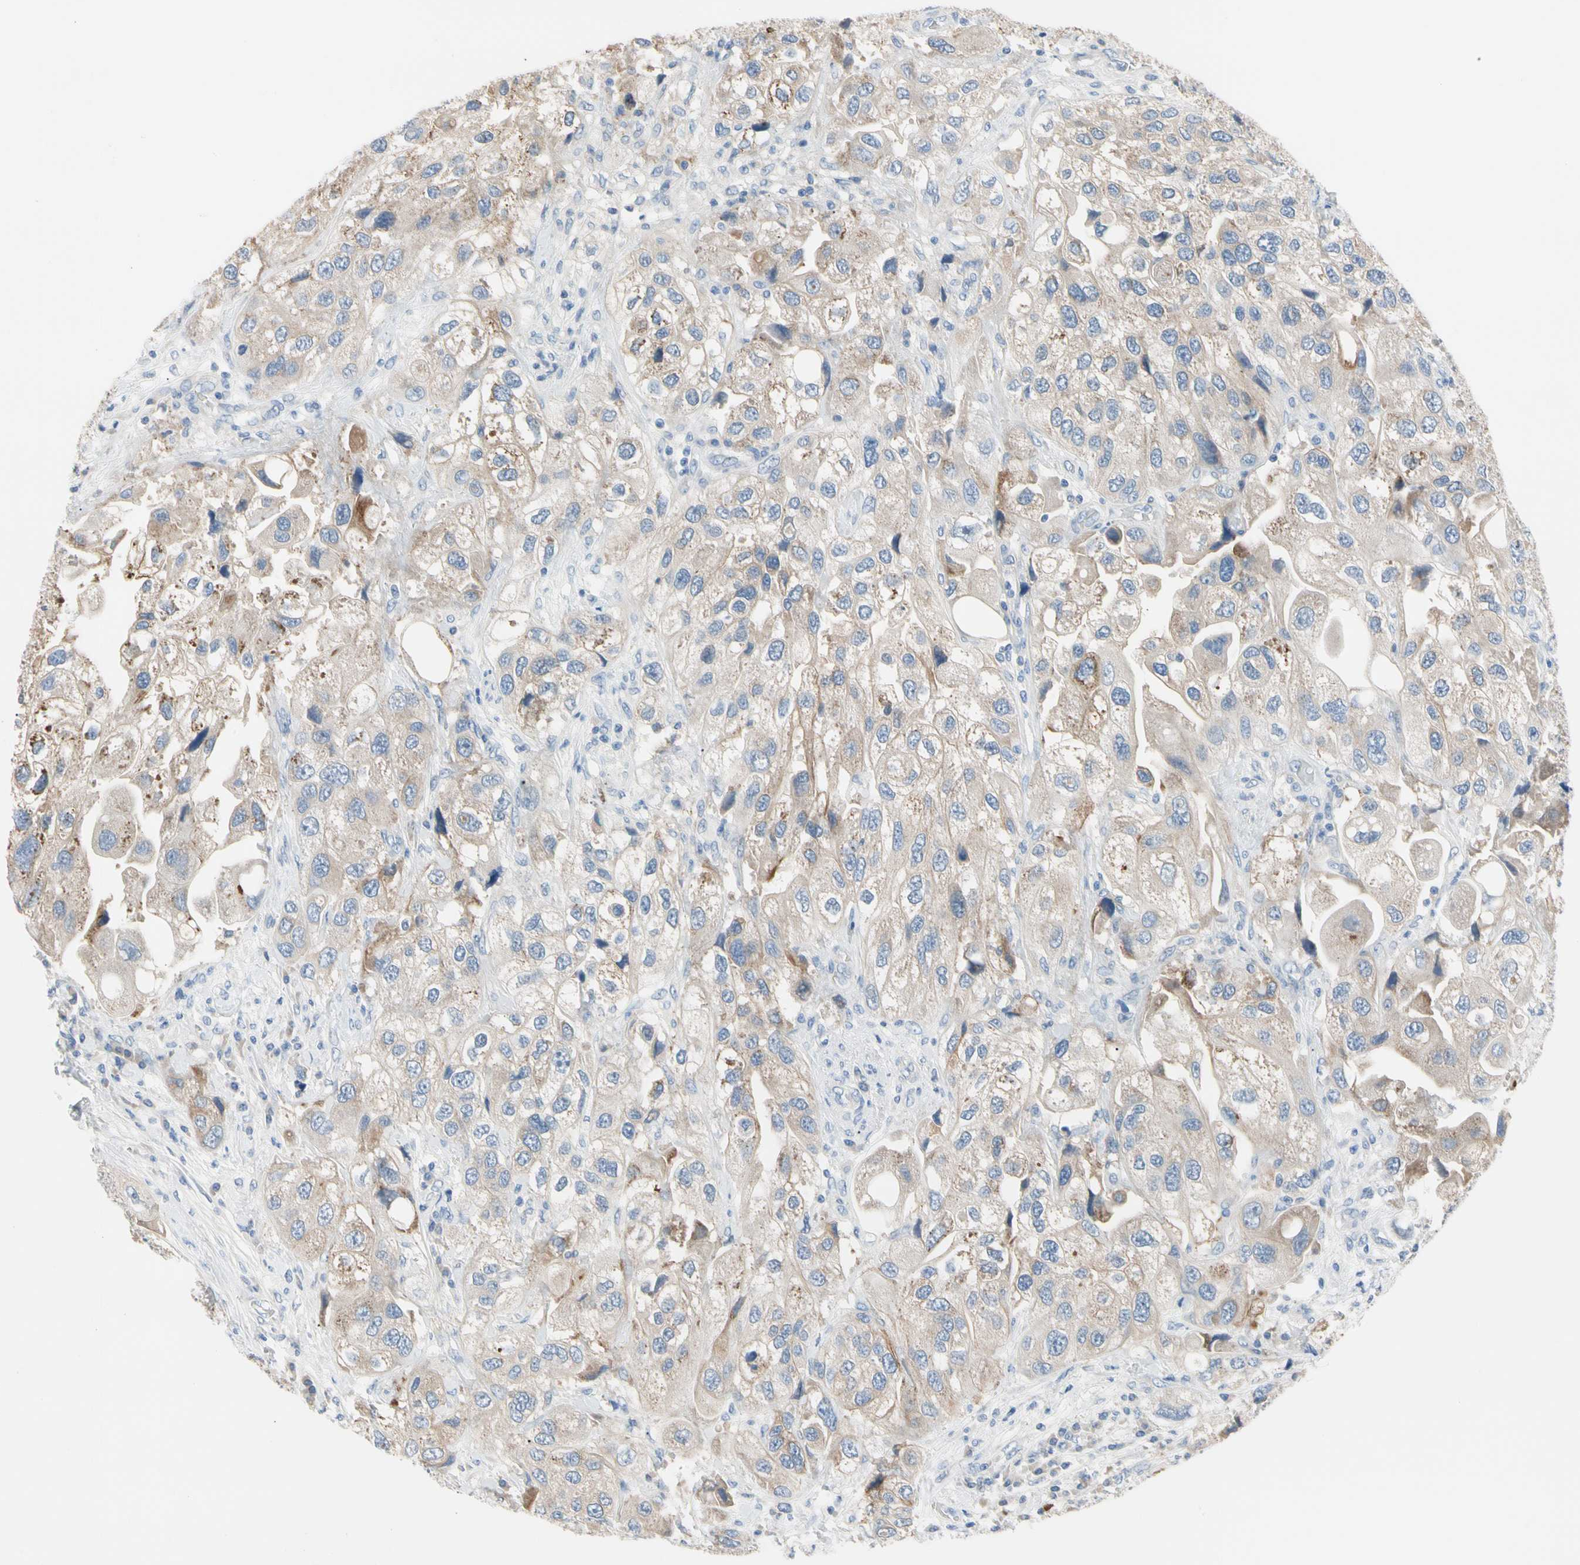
{"staining": {"intensity": "weak", "quantity": ">75%", "location": "cytoplasmic/membranous"}, "tissue": "urothelial cancer", "cell_type": "Tumor cells", "image_type": "cancer", "snomed": [{"axis": "morphology", "description": "Urothelial carcinoma, High grade"}, {"axis": "topography", "description": "Urinary bladder"}], "caption": "Immunohistochemical staining of high-grade urothelial carcinoma exhibits low levels of weak cytoplasmic/membranous positivity in approximately >75% of tumor cells. Immunohistochemistry stains the protein of interest in brown and the nuclei are stained blue.", "gene": "MARK1", "patient": {"sex": "female", "age": 64}}